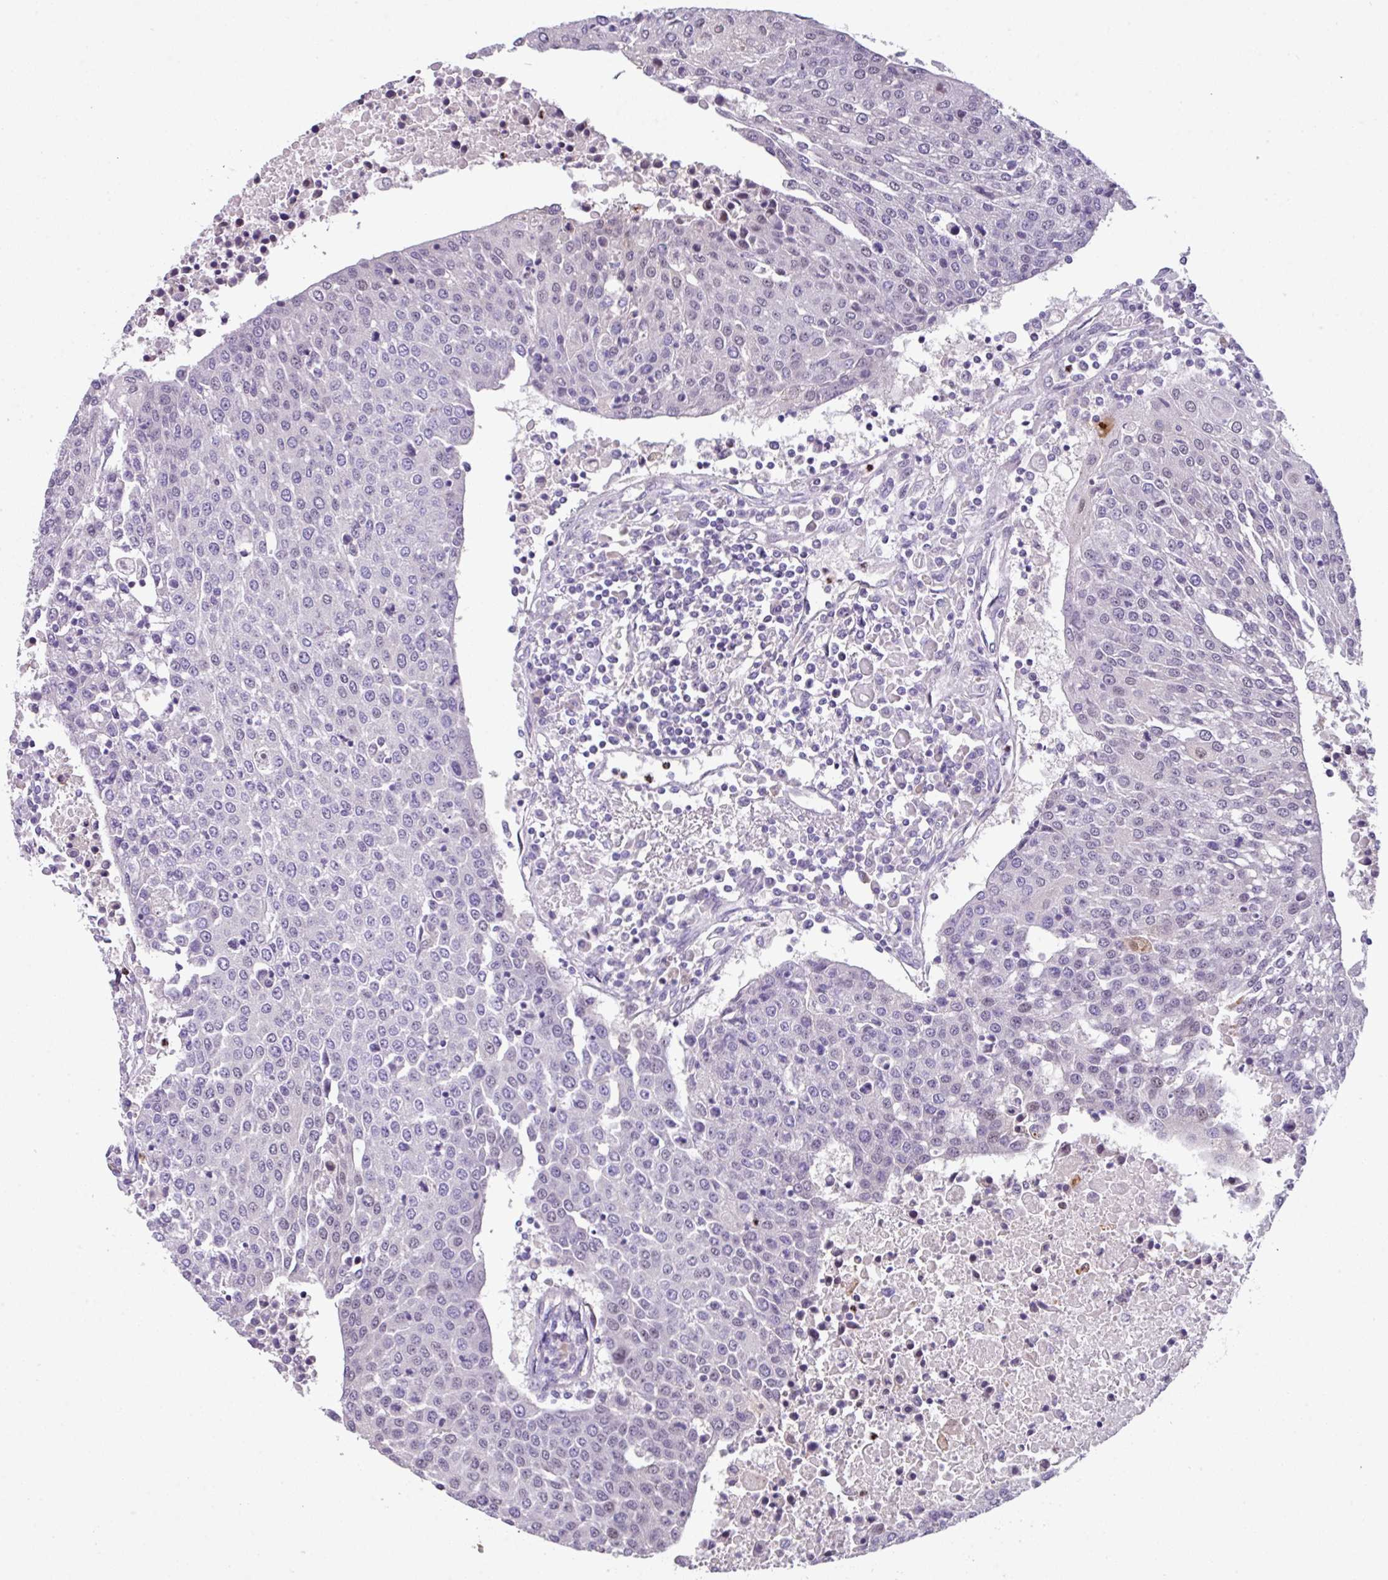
{"staining": {"intensity": "weak", "quantity": "<25%", "location": "nuclear"}, "tissue": "urothelial cancer", "cell_type": "Tumor cells", "image_type": "cancer", "snomed": [{"axis": "morphology", "description": "Urothelial carcinoma, High grade"}, {"axis": "topography", "description": "Urinary bladder"}], "caption": "A histopathology image of human urothelial cancer is negative for staining in tumor cells.", "gene": "ZFP3", "patient": {"sex": "female", "age": 85}}